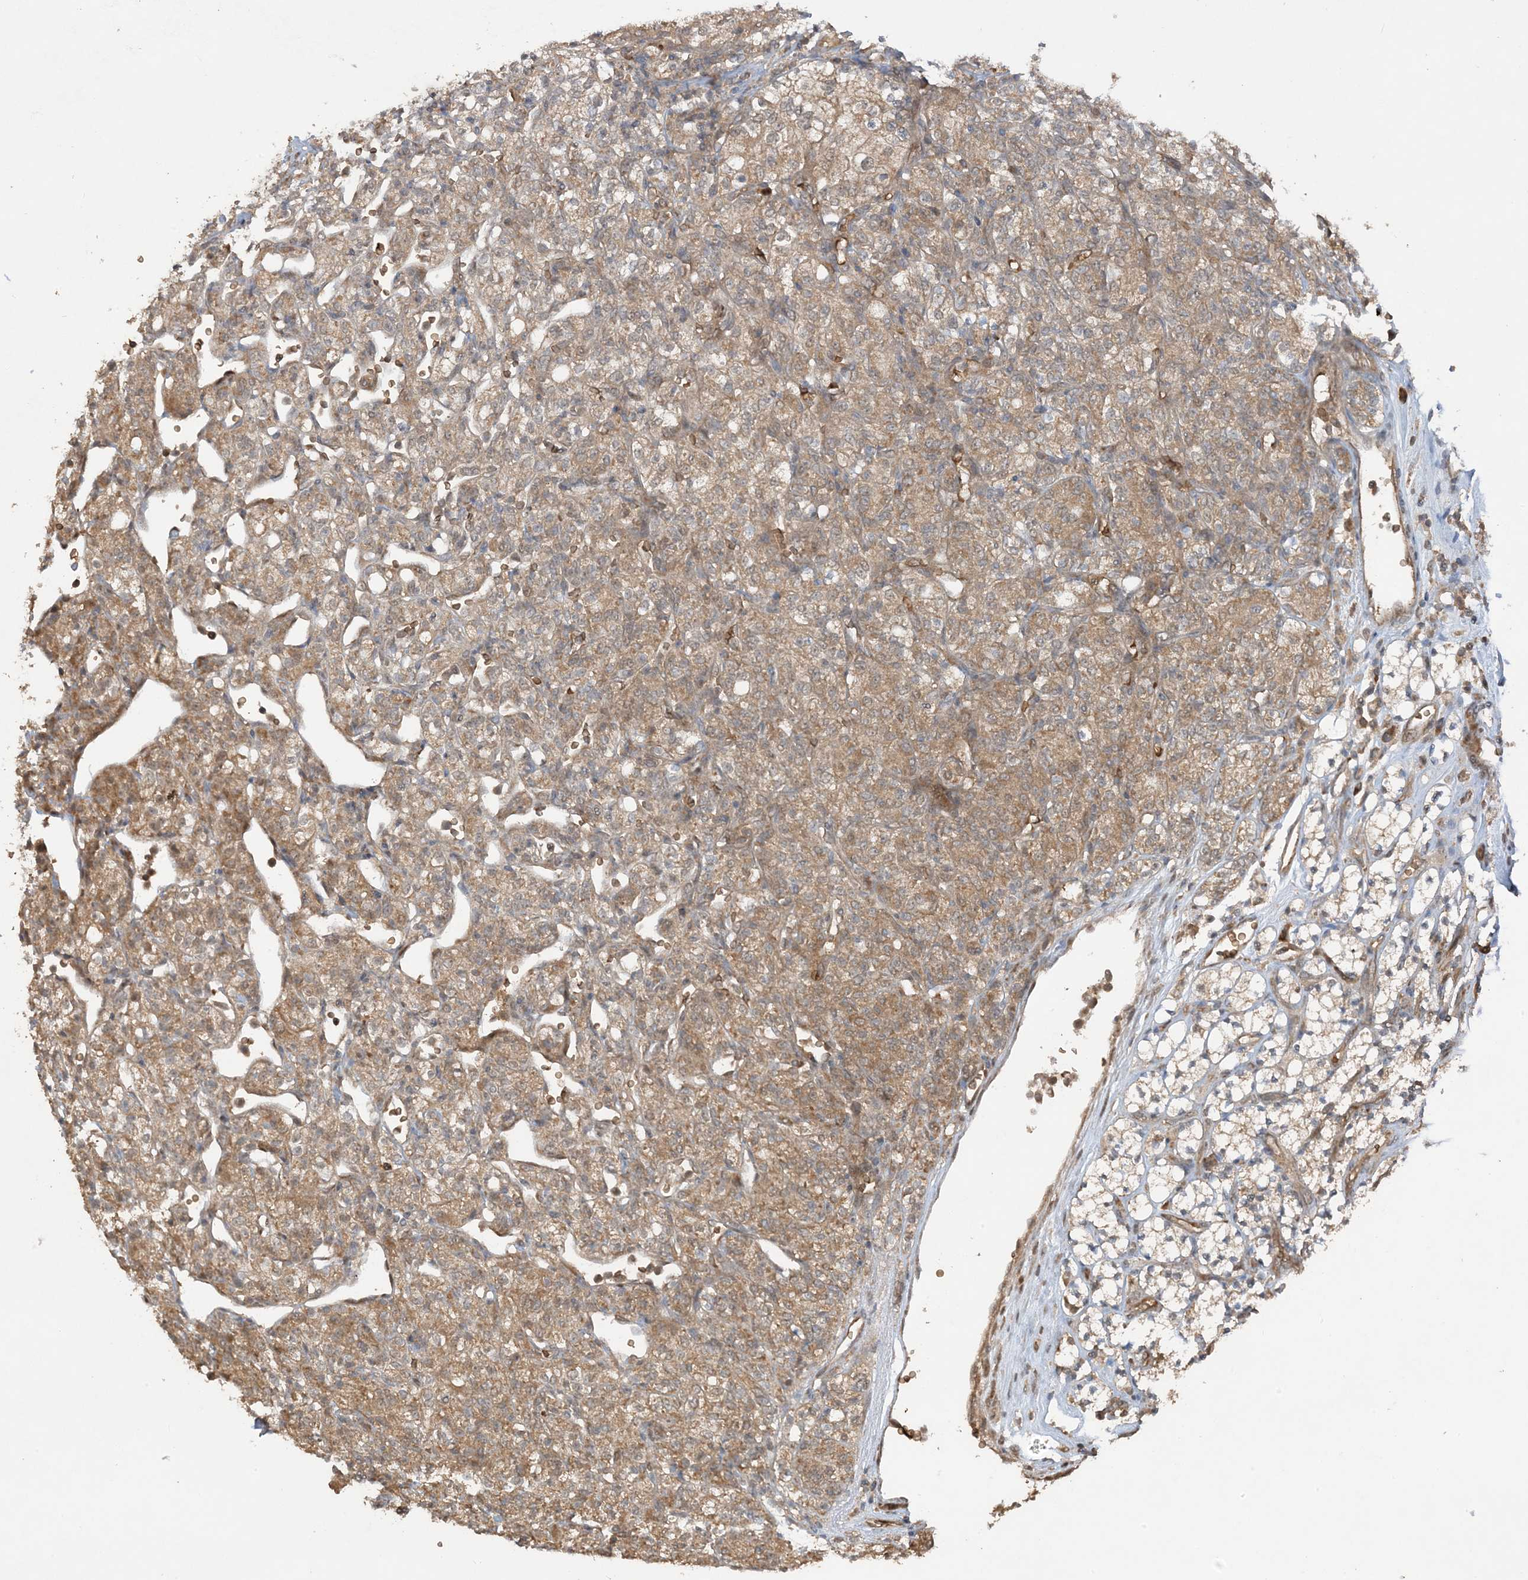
{"staining": {"intensity": "moderate", "quantity": ">75%", "location": "cytoplasmic/membranous"}, "tissue": "renal cancer", "cell_type": "Tumor cells", "image_type": "cancer", "snomed": [{"axis": "morphology", "description": "Adenocarcinoma, NOS"}, {"axis": "topography", "description": "Kidney"}], "caption": "The micrograph exhibits staining of adenocarcinoma (renal), revealing moderate cytoplasmic/membranous protein expression (brown color) within tumor cells.", "gene": "PUSL1", "patient": {"sex": "male", "age": 77}}